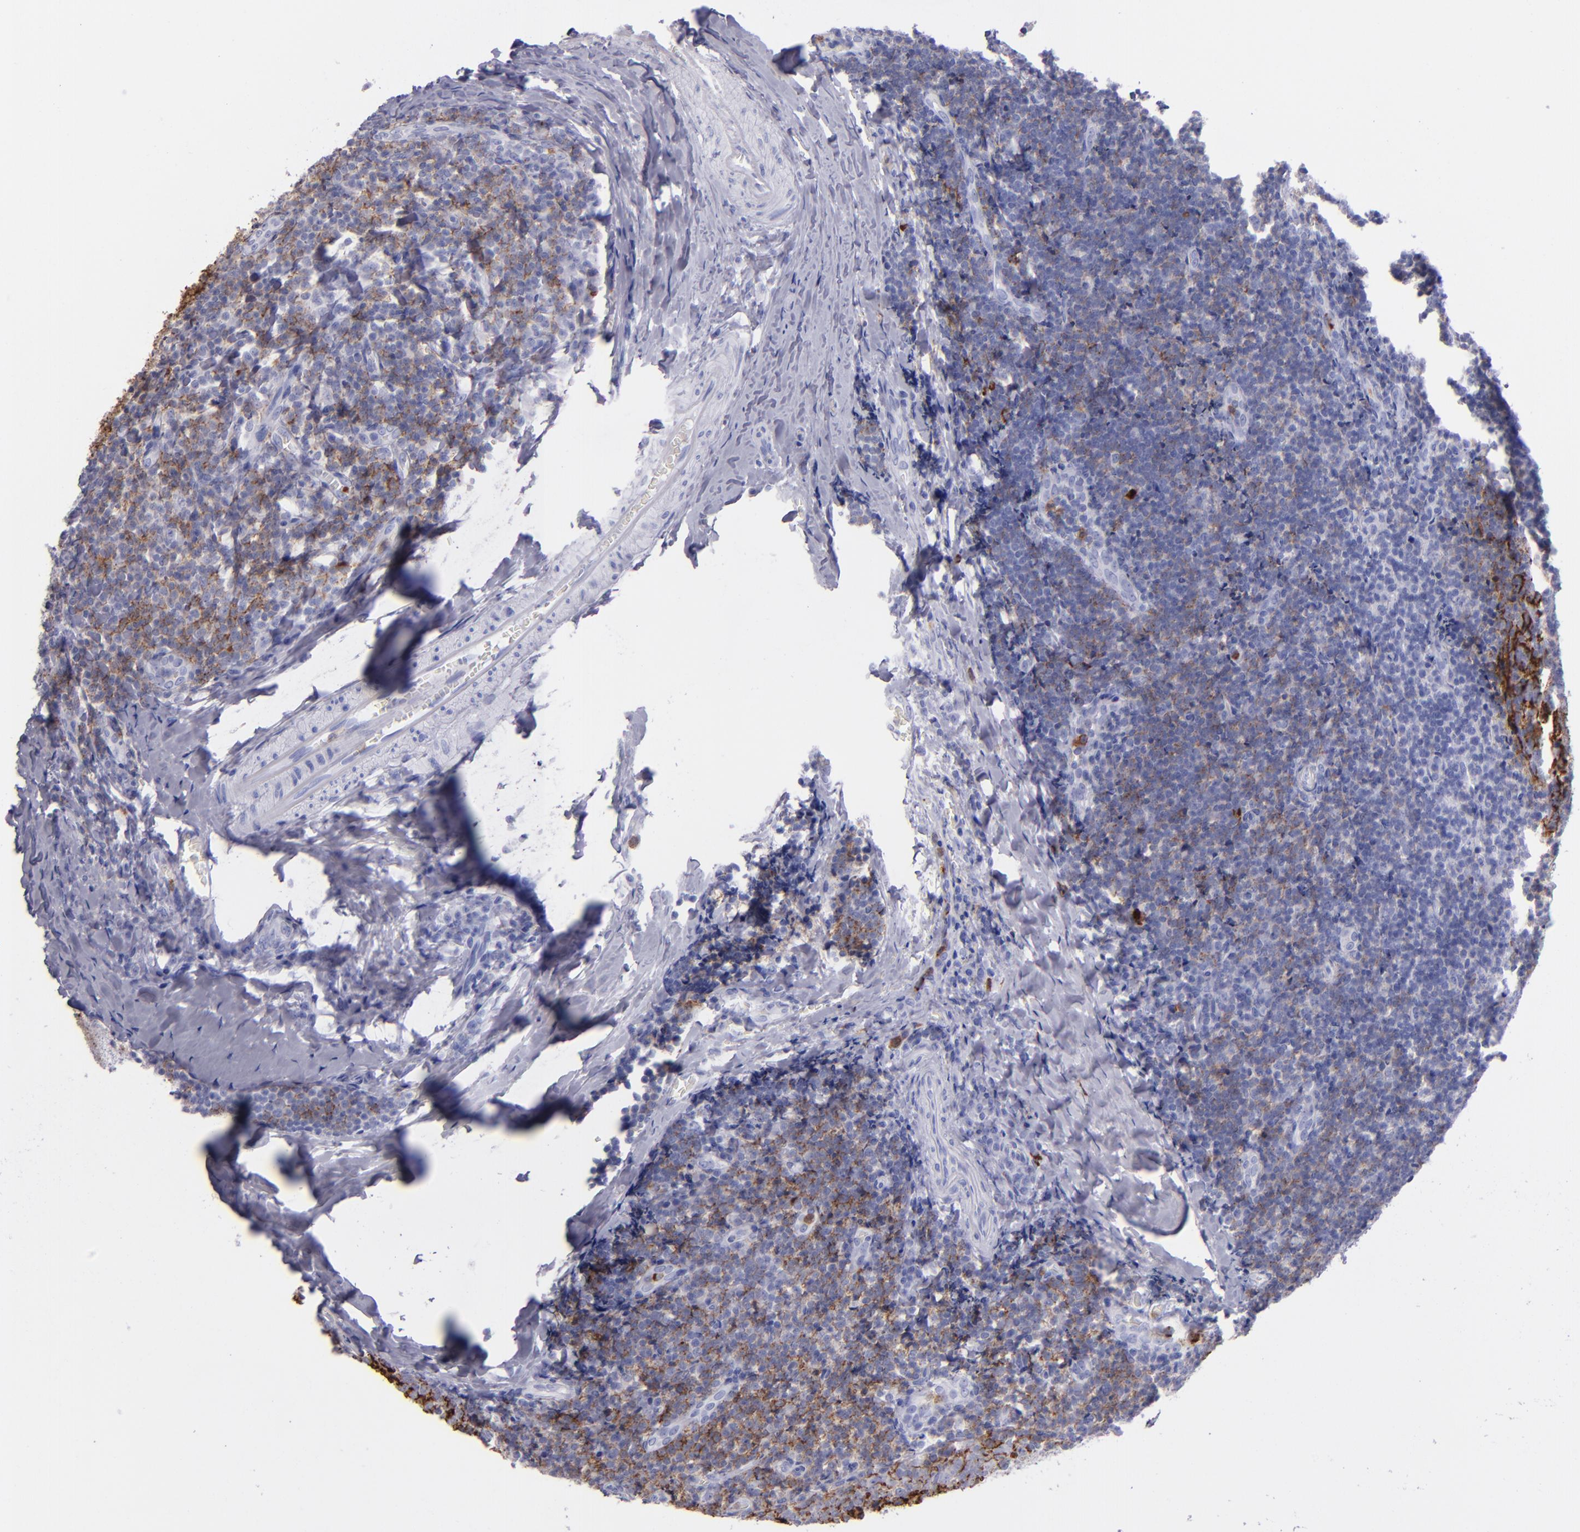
{"staining": {"intensity": "strong", "quantity": "<25%", "location": "cytoplasmic/membranous"}, "tissue": "tonsil", "cell_type": "Germinal center cells", "image_type": "normal", "snomed": [{"axis": "morphology", "description": "Normal tissue, NOS"}, {"axis": "topography", "description": "Tonsil"}], "caption": "Immunohistochemistry (IHC) of unremarkable tonsil displays medium levels of strong cytoplasmic/membranous positivity in approximately <25% of germinal center cells.", "gene": "CR1", "patient": {"sex": "male", "age": 31}}